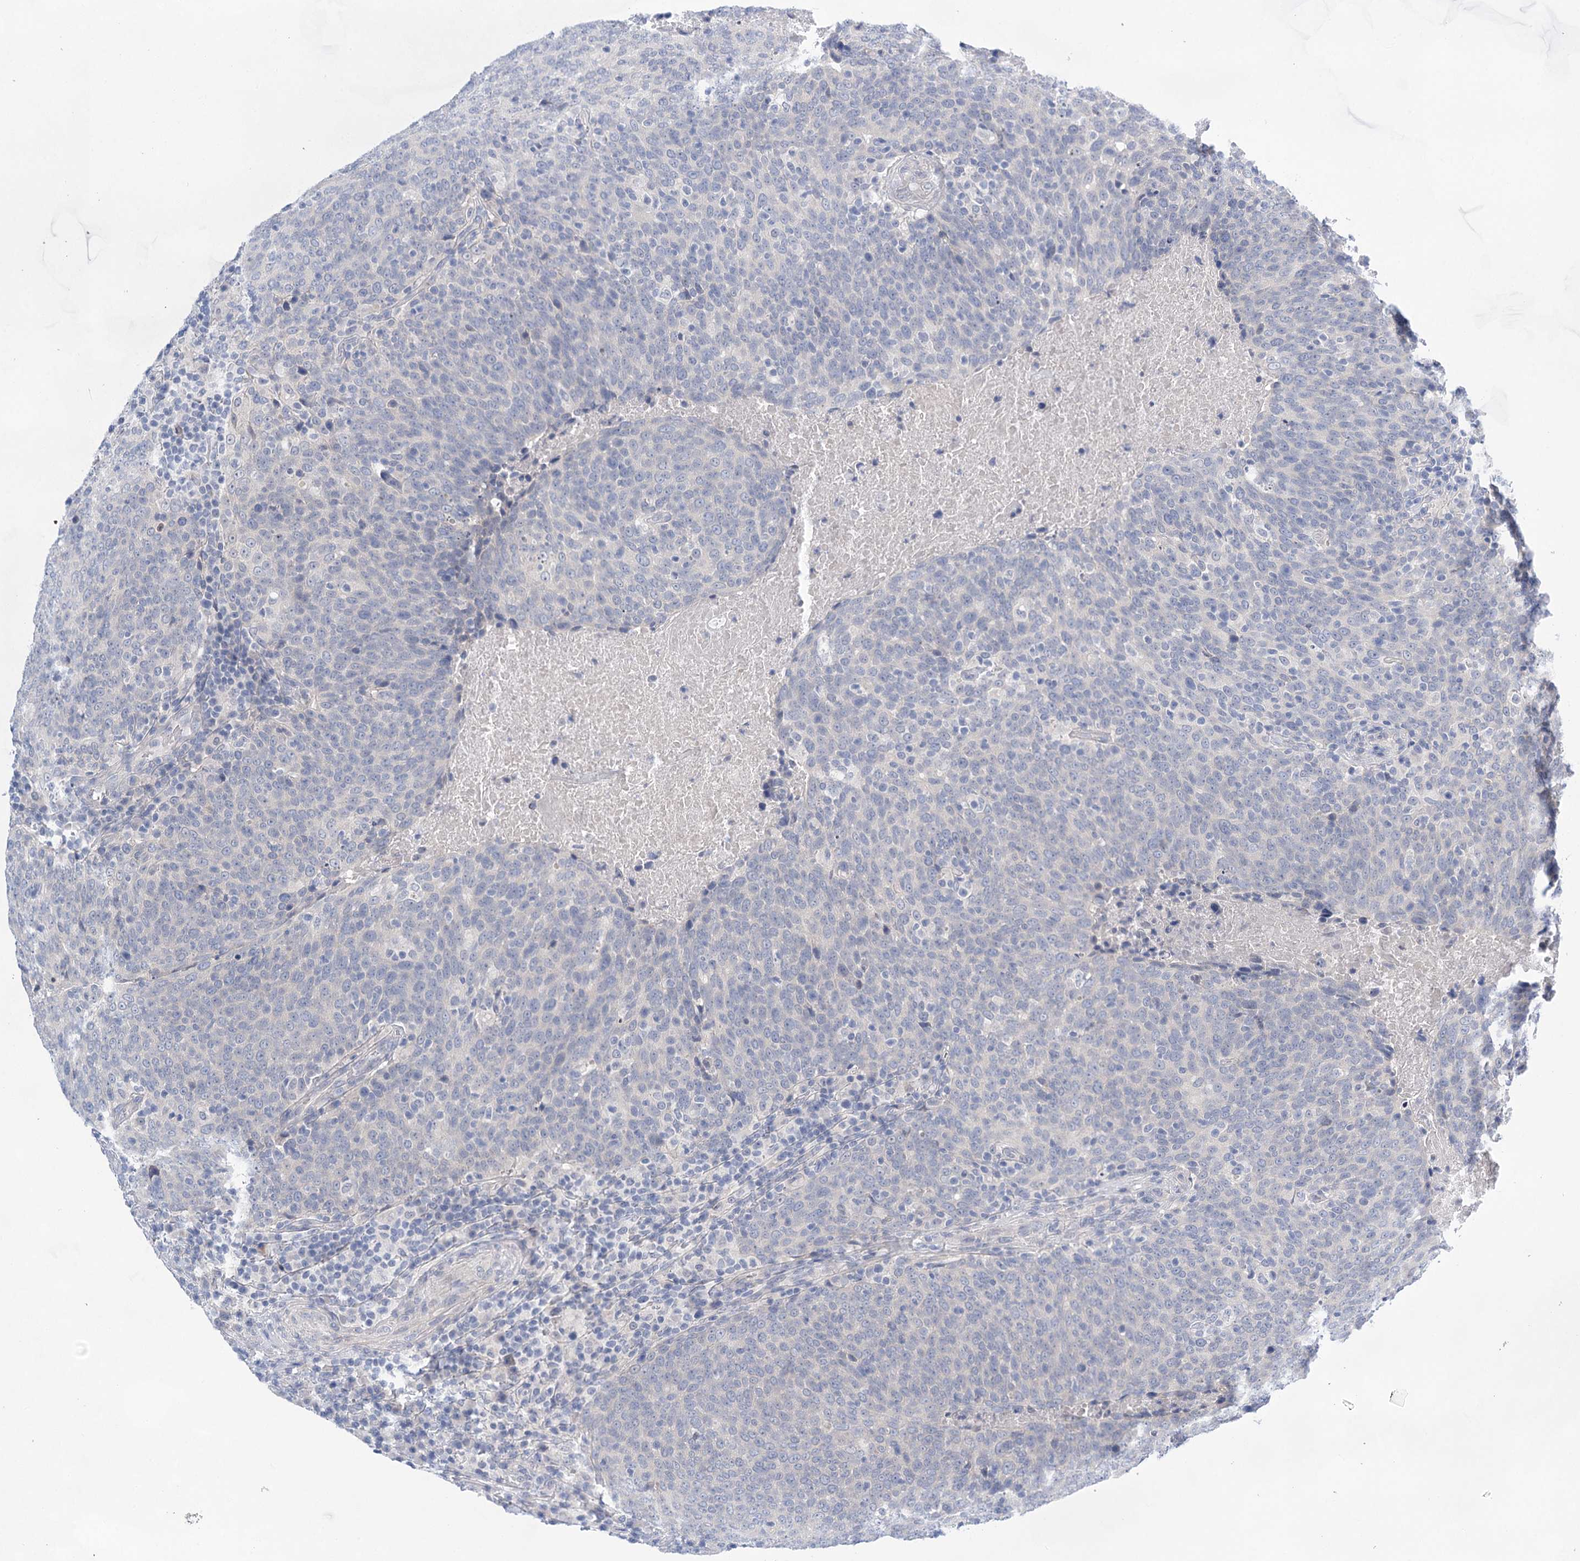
{"staining": {"intensity": "negative", "quantity": "none", "location": "none"}, "tissue": "head and neck cancer", "cell_type": "Tumor cells", "image_type": "cancer", "snomed": [{"axis": "morphology", "description": "Squamous cell carcinoma, NOS"}, {"axis": "morphology", "description": "Squamous cell carcinoma, metastatic, NOS"}, {"axis": "topography", "description": "Lymph node"}, {"axis": "topography", "description": "Head-Neck"}], "caption": "This is an IHC photomicrograph of human head and neck cancer. There is no staining in tumor cells.", "gene": "LALBA", "patient": {"sex": "male", "age": 62}}